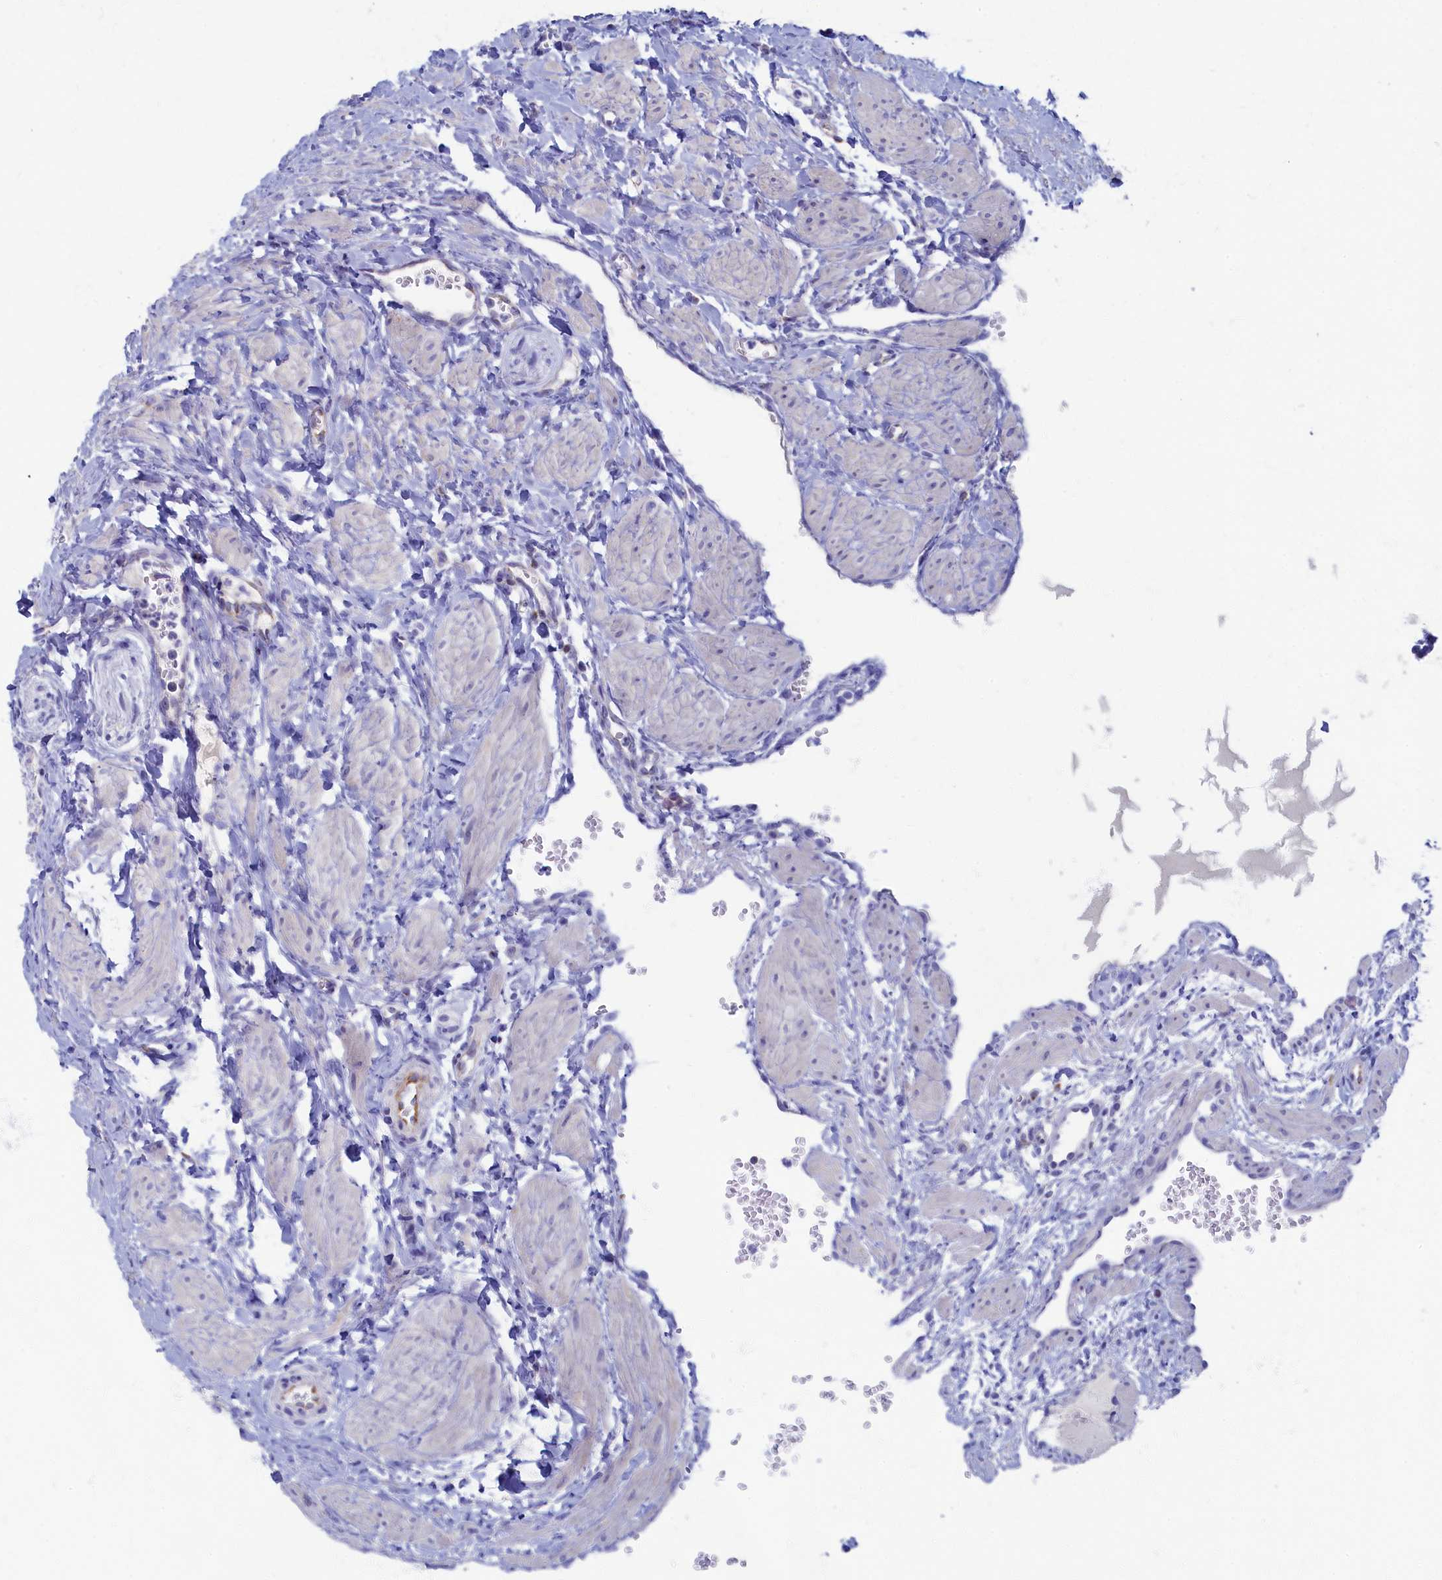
{"staining": {"intensity": "negative", "quantity": "none", "location": "none"}, "tissue": "ovary", "cell_type": "Follicle cells", "image_type": "normal", "snomed": [{"axis": "morphology", "description": "Normal tissue, NOS"}, {"axis": "morphology", "description": "Cyst, NOS"}, {"axis": "topography", "description": "Ovary"}], "caption": "A high-resolution micrograph shows immunohistochemistry (IHC) staining of normal ovary, which demonstrates no significant staining in follicle cells.", "gene": "OCIAD2", "patient": {"sex": "female", "age": 33}}